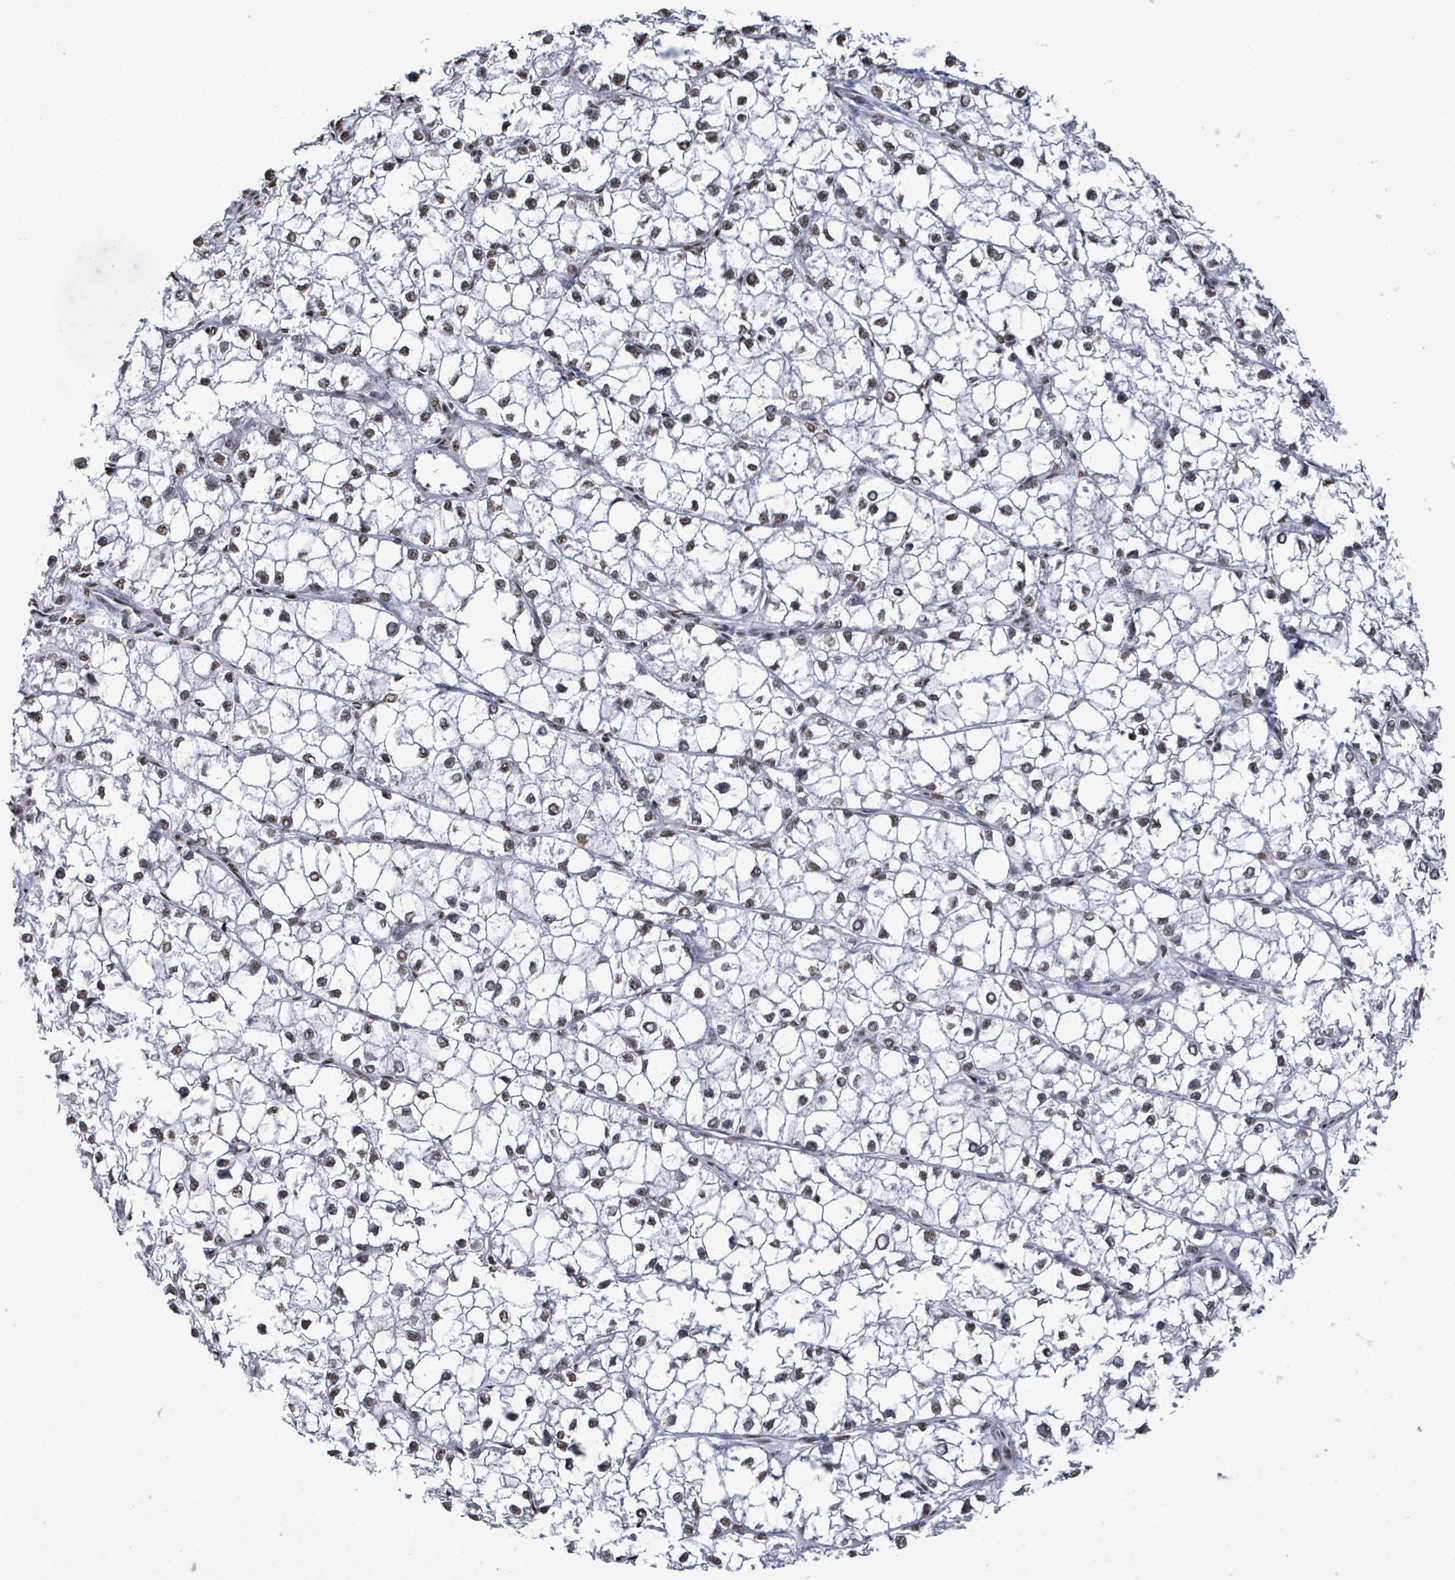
{"staining": {"intensity": "weak", "quantity": ">75%", "location": "nuclear"}, "tissue": "liver cancer", "cell_type": "Tumor cells", "image_type": "cancer", "snomed": [{"axis": "morphology", "description": "Carcinoma, Hepatocellular, NOS"}, {"axis": "topography", "description": "Liver"}], "caption": "Brown immunohistochemical staining in hepatocellular carcinoma (liver) displays weak nuclear expression in approximately >75% of tumor cells. (DAB (3,3'-diaminobenzidine) IHC, brown staining for protein, blue staining for nuclei).", "gene": "SAMD14", "patient": {"sex": "female", "age": 43}}